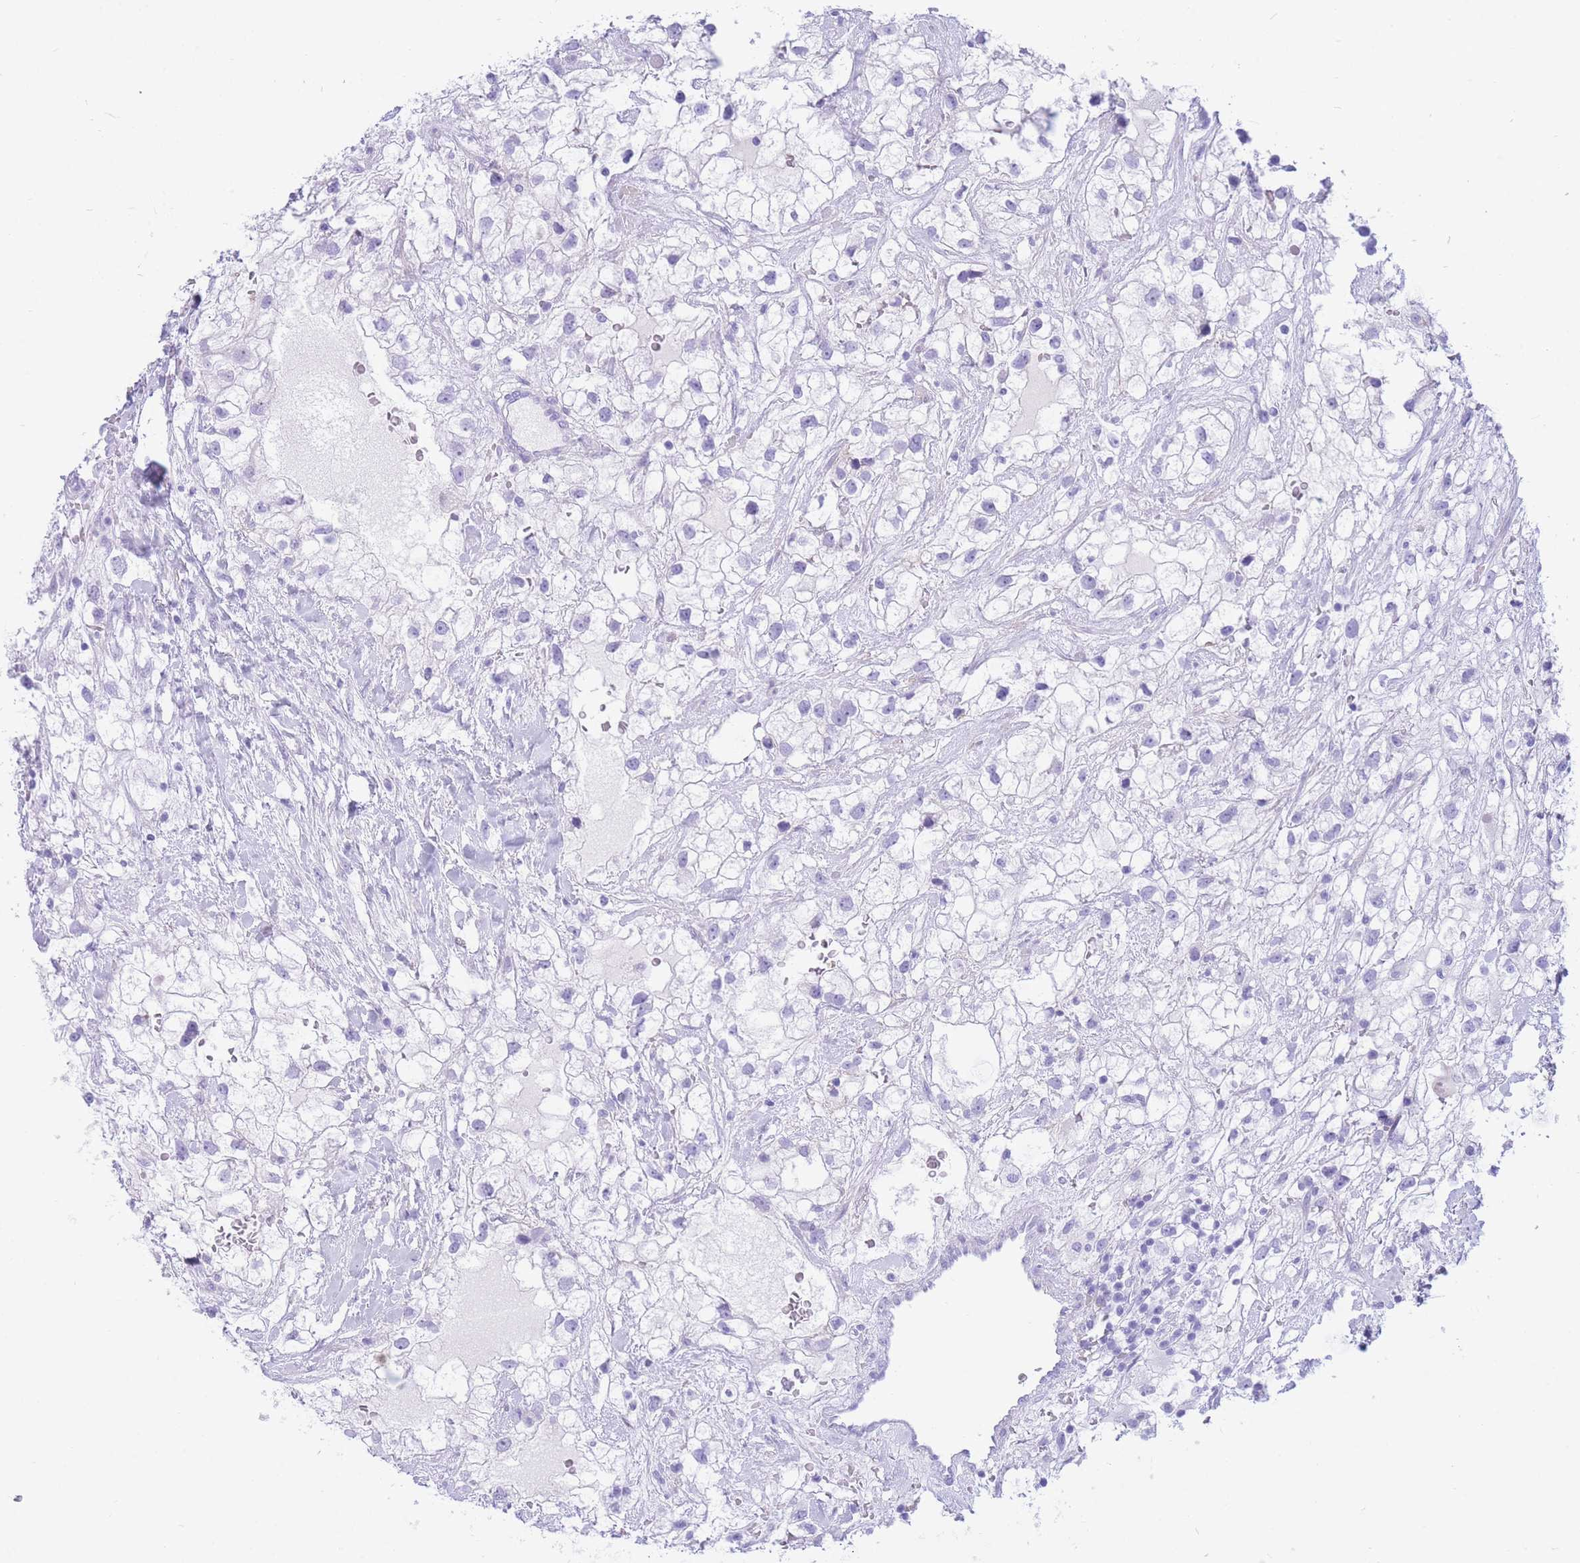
{"staining": {"intensity": "negative", "quantity": "none", "location": "none"}, "tissue": "renal cancer", "cell_type": "Tumor cells", "image_type": "cancer", "snomed": [{"axis": "morphology", "description": "Adenocarcinoma, NOS"}, {"axis": "topography", "description": "Kidney"}], "caption": "Tumor cells are negative for protein expression in human renal adenocarcinoma.", "gene": "ZFP62", "patient": {"sex": "male", "age": 59}}